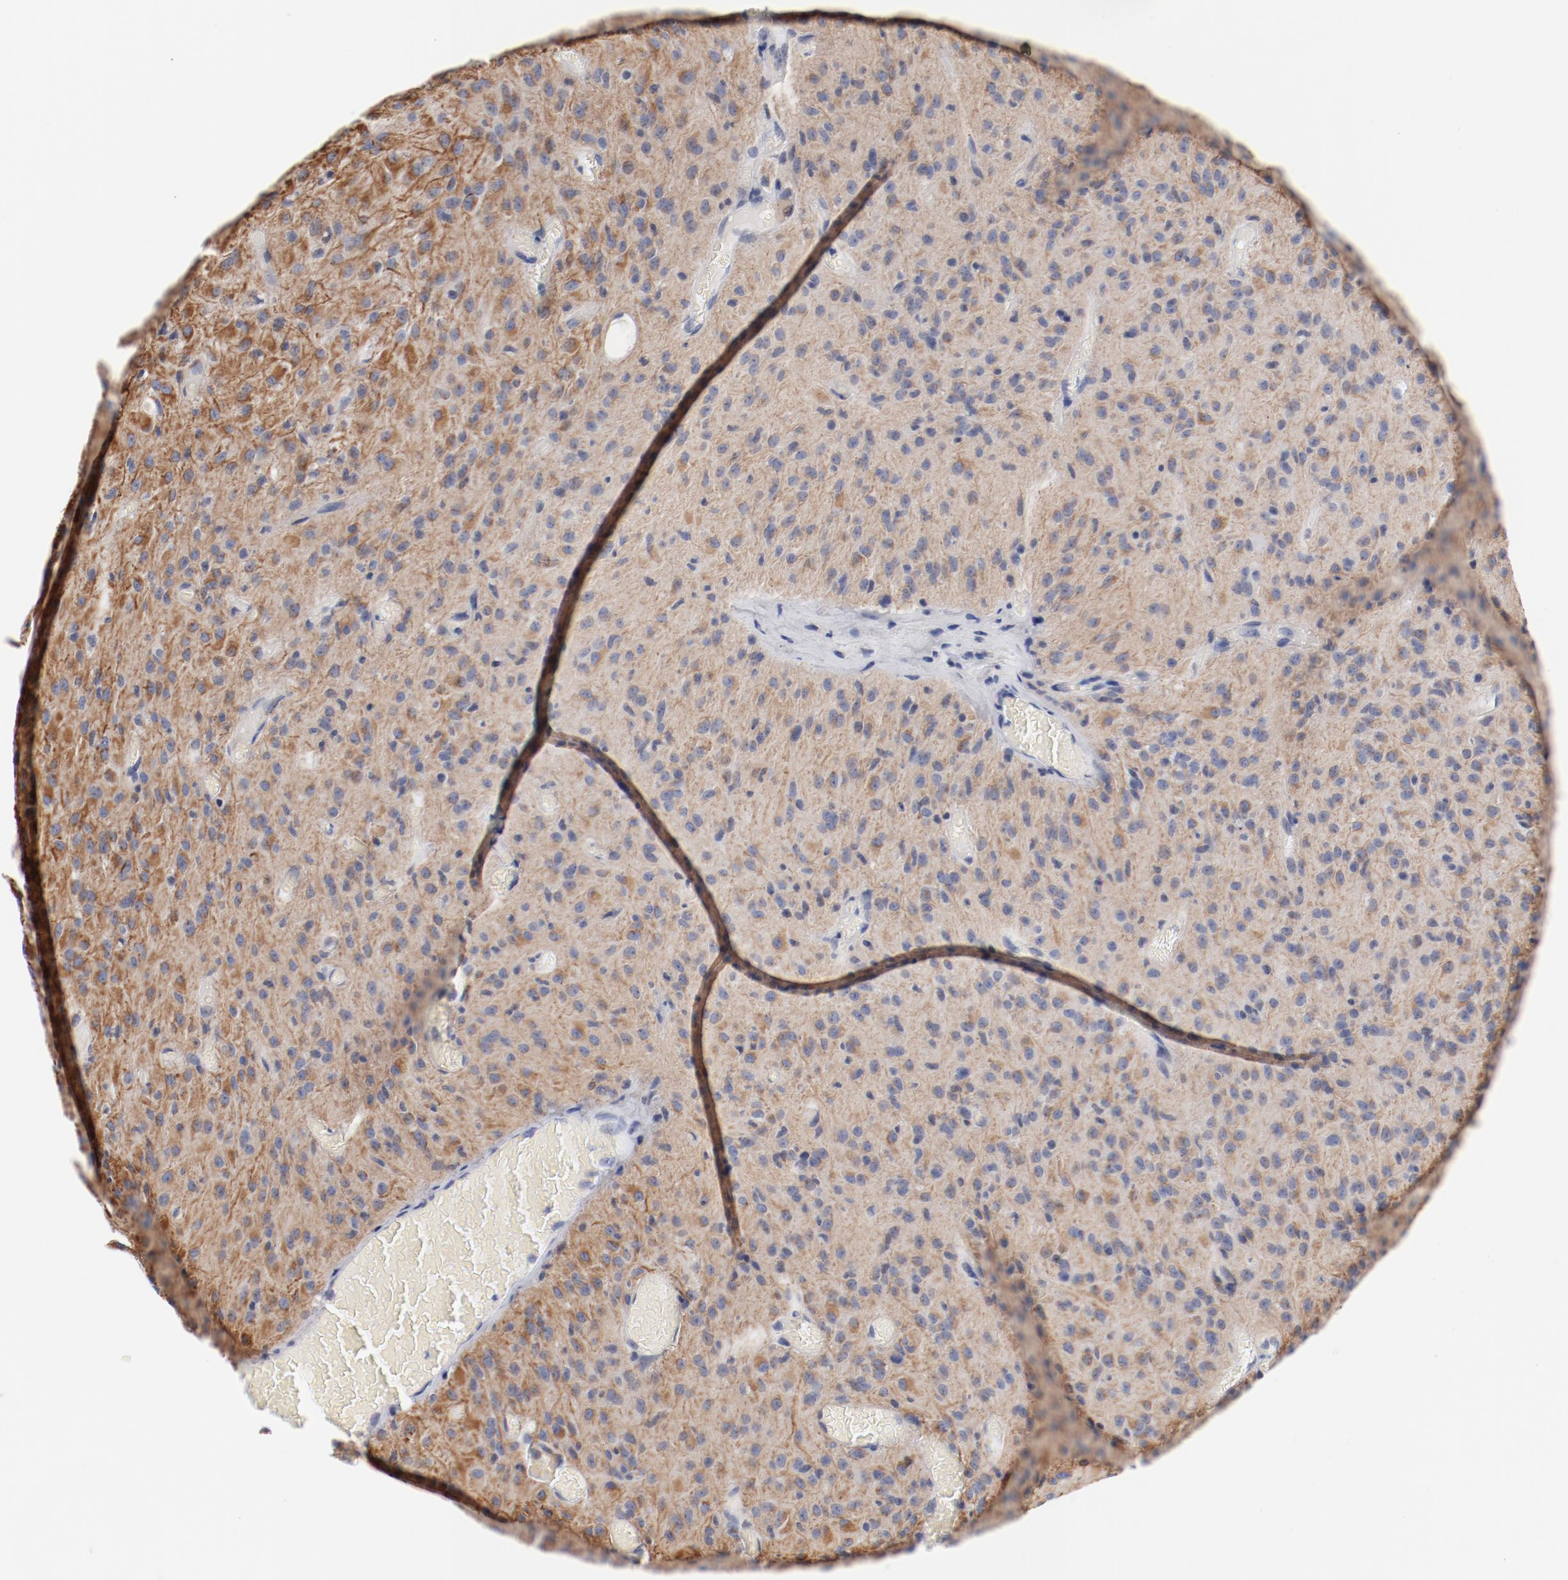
{"staining": {"intensity": "moderate", "quantity": "<25%", "location": "cytoplasmic/membranous"}, "tissue": "glioma", "cell_type": "Tumor cells", "image_type": "cancer", "snomed": [{"axis": "morphology", "description": "Glioma, malignant, High grade"}, {"axis": "topography", "description": "Brain"}], "caption": "A brown stain shows moderate cytoplasmic/membranous staining of a protein in high-grade glioma (malignant) tumor cells.", "gene": "KCNK13", "patient": {"sex": "female", "age": 59}}